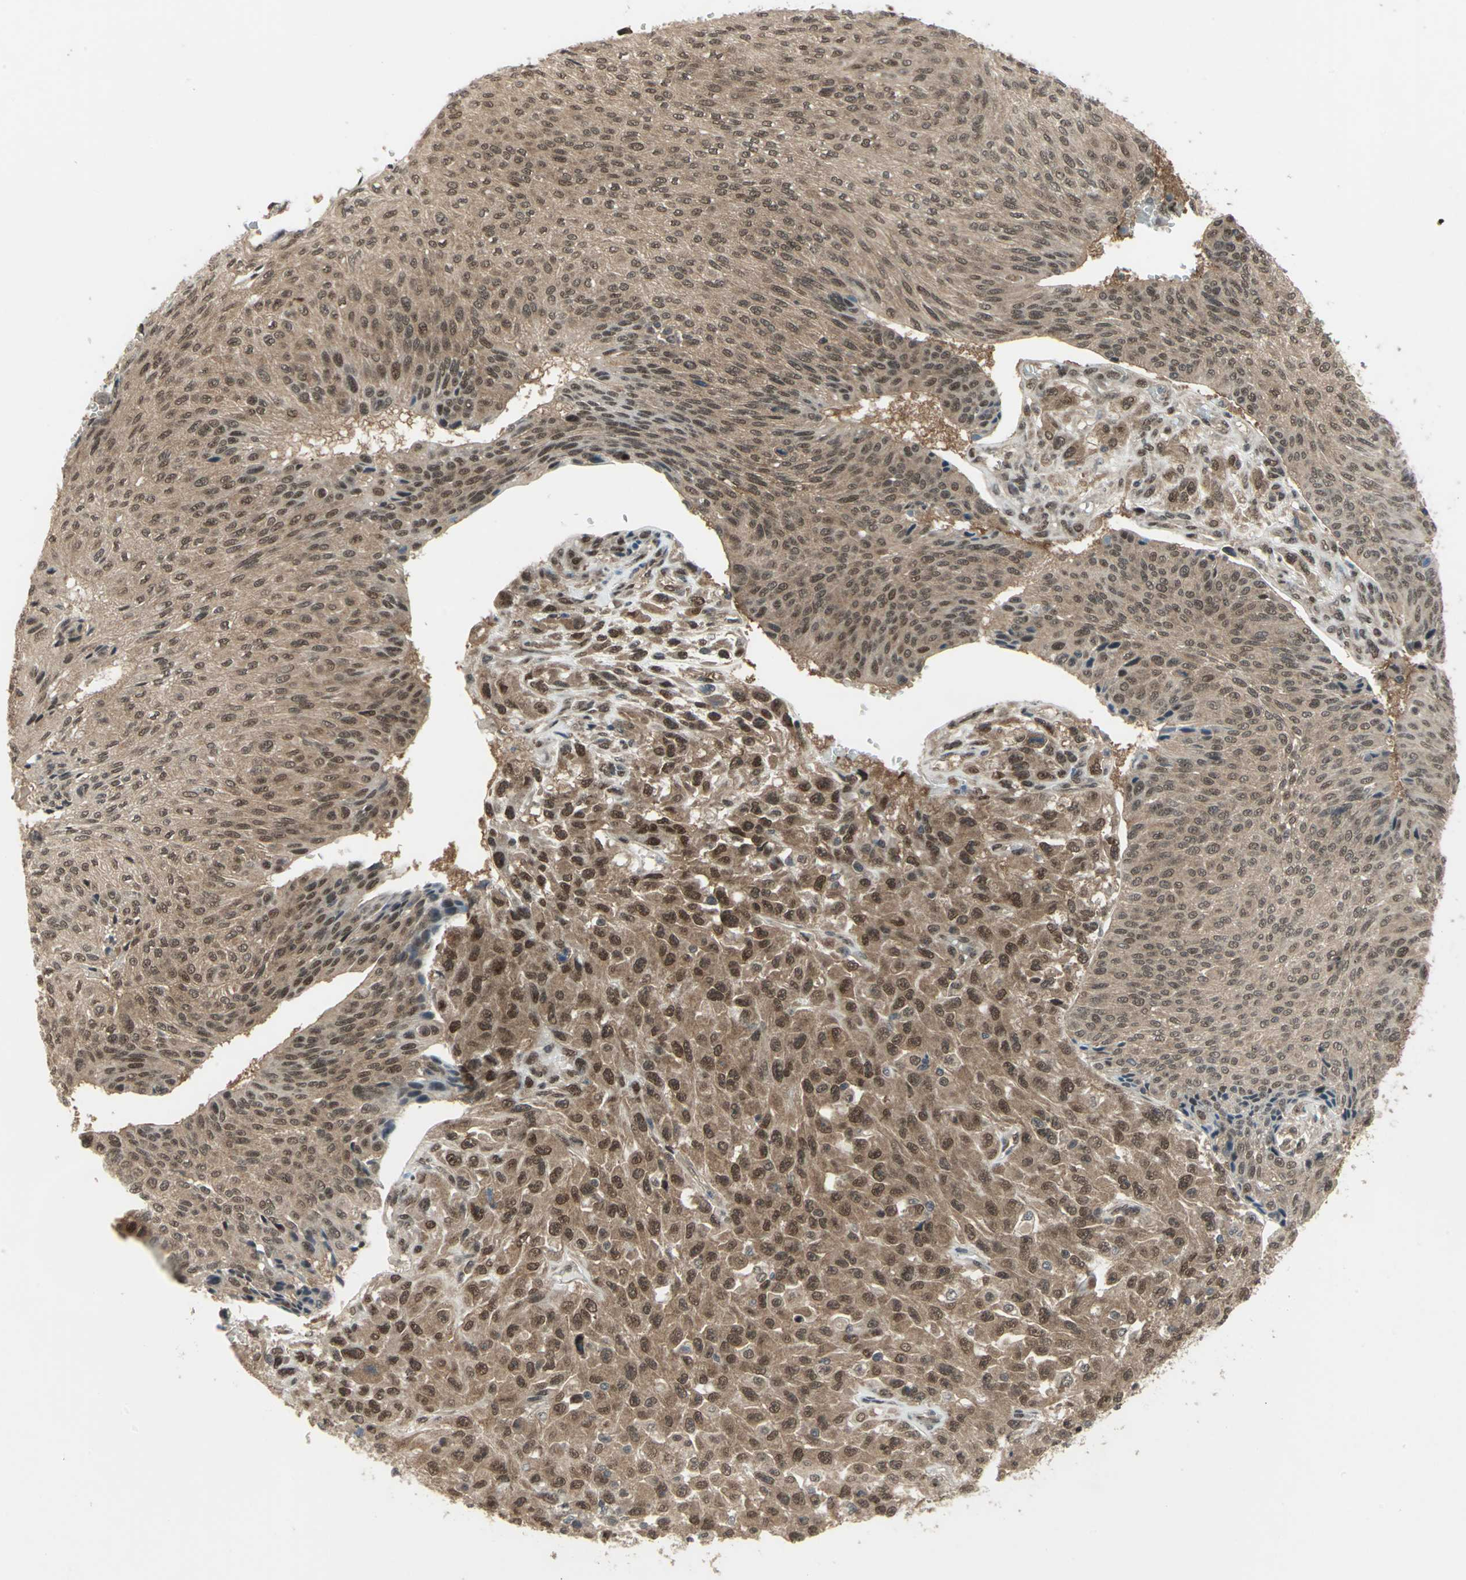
{"staining": {"intensity": "moderate", "quantity": ">75%", "location": "cytoplasmic/membranous,nuclear"}, "tissue": "urothelial cancer", "cell_type": "Tumor cells", "image_type": "cancer", "snomed": [{"axis": "morphology", "description": "Urothelial carcinoma, High grade"}, {"axis": "topography", "description": "Urinary bladder"}], "caption": "There is medium levels of moderate cytoplasmic/membranous and nuclear expression in tumor cells of urothelial cancer, as demonstrated by immunohistochemical staining (brown color).", "gene": "COPS5", "patient": {"sex": "male", "age": 66}}